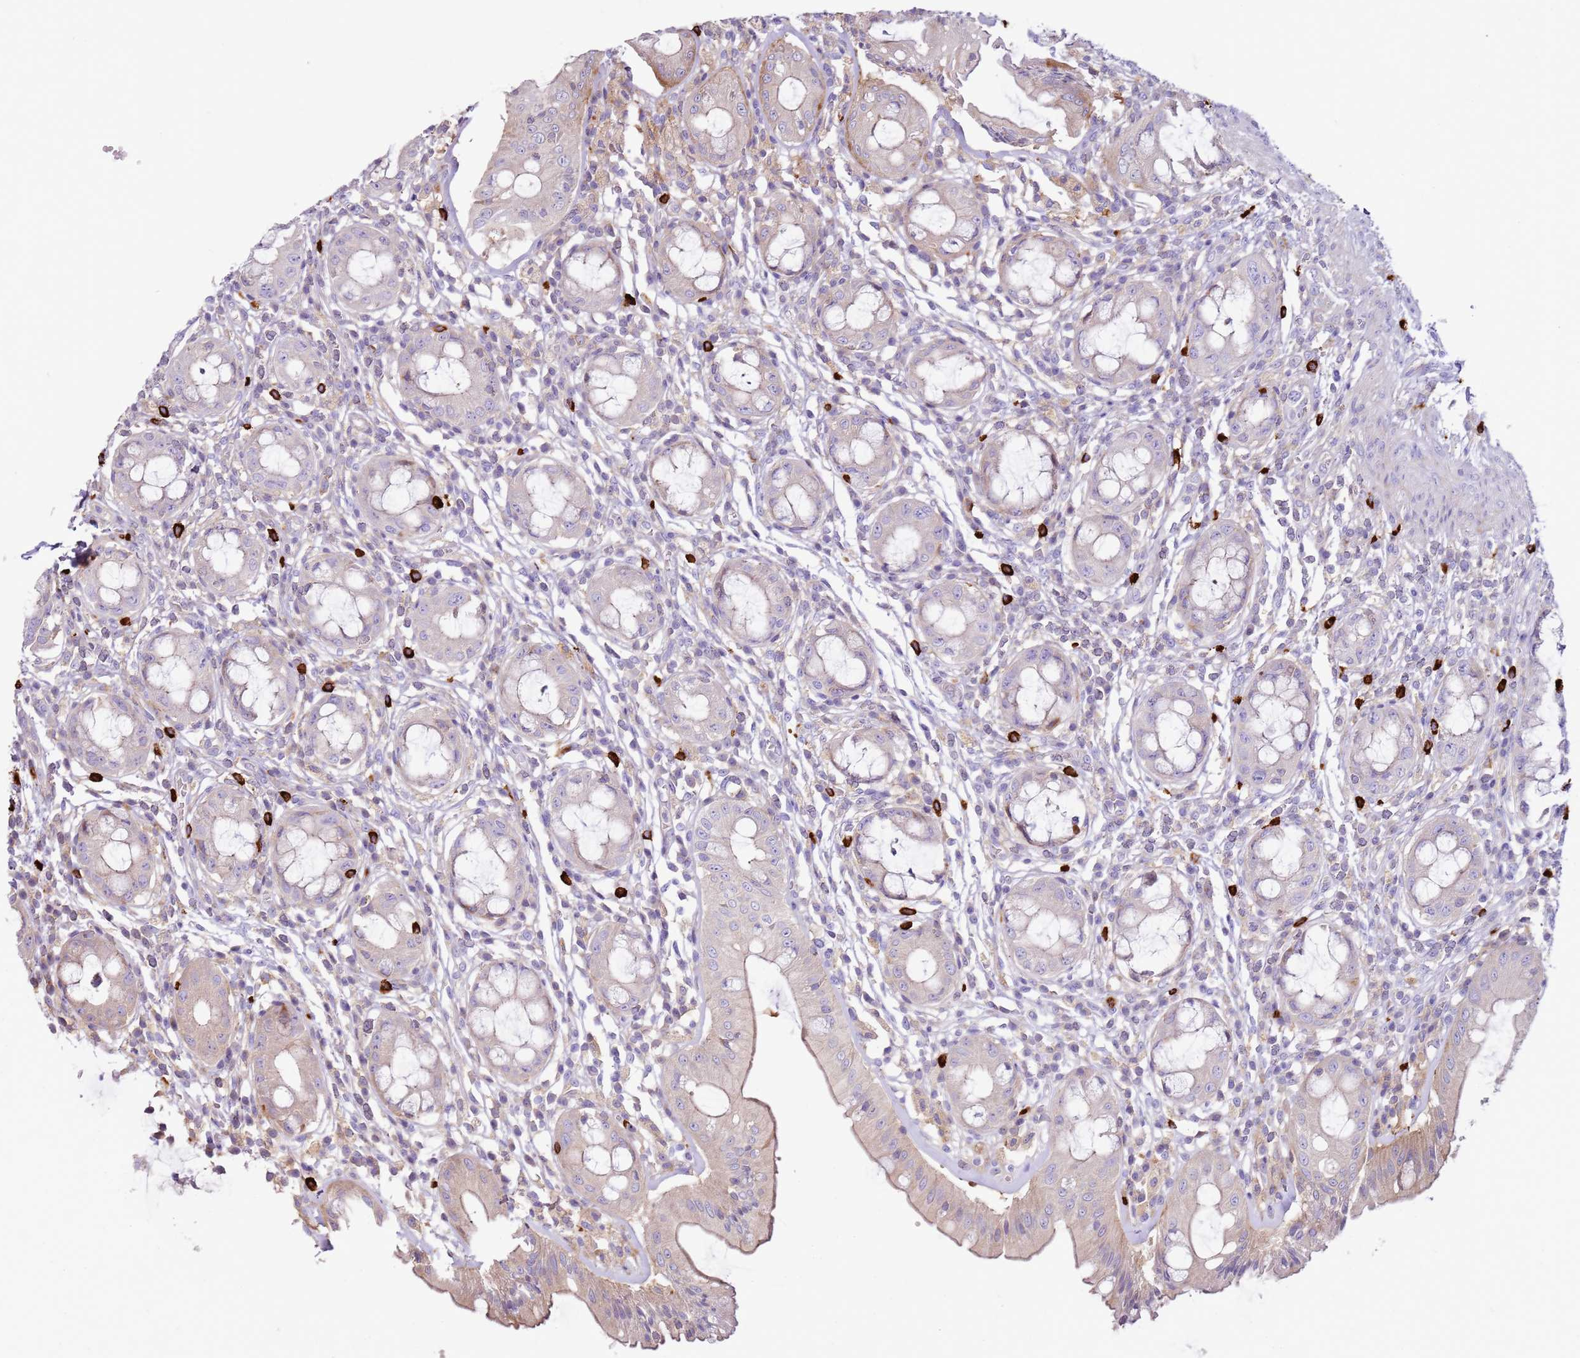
{"staining": {"intensity": "moderate", "quantity": "<25%", "location": "cytoplasmic/membranous"}, "tissue": "rectum", "cell_type": "Glandular cells", "image_type": "normal", "snomed": [{"axis": "morphology", "description": "Normal tissue, NOS"}, {"axis": "topography", "description": "Rectum"}], "caption": "Glandular cells show low levels of moderate cytoplasmic/membranous positivity in about <25% of cells in benign rectum.", "gene": "FPR1", "patient": {"sex": "female", "age": 57}}